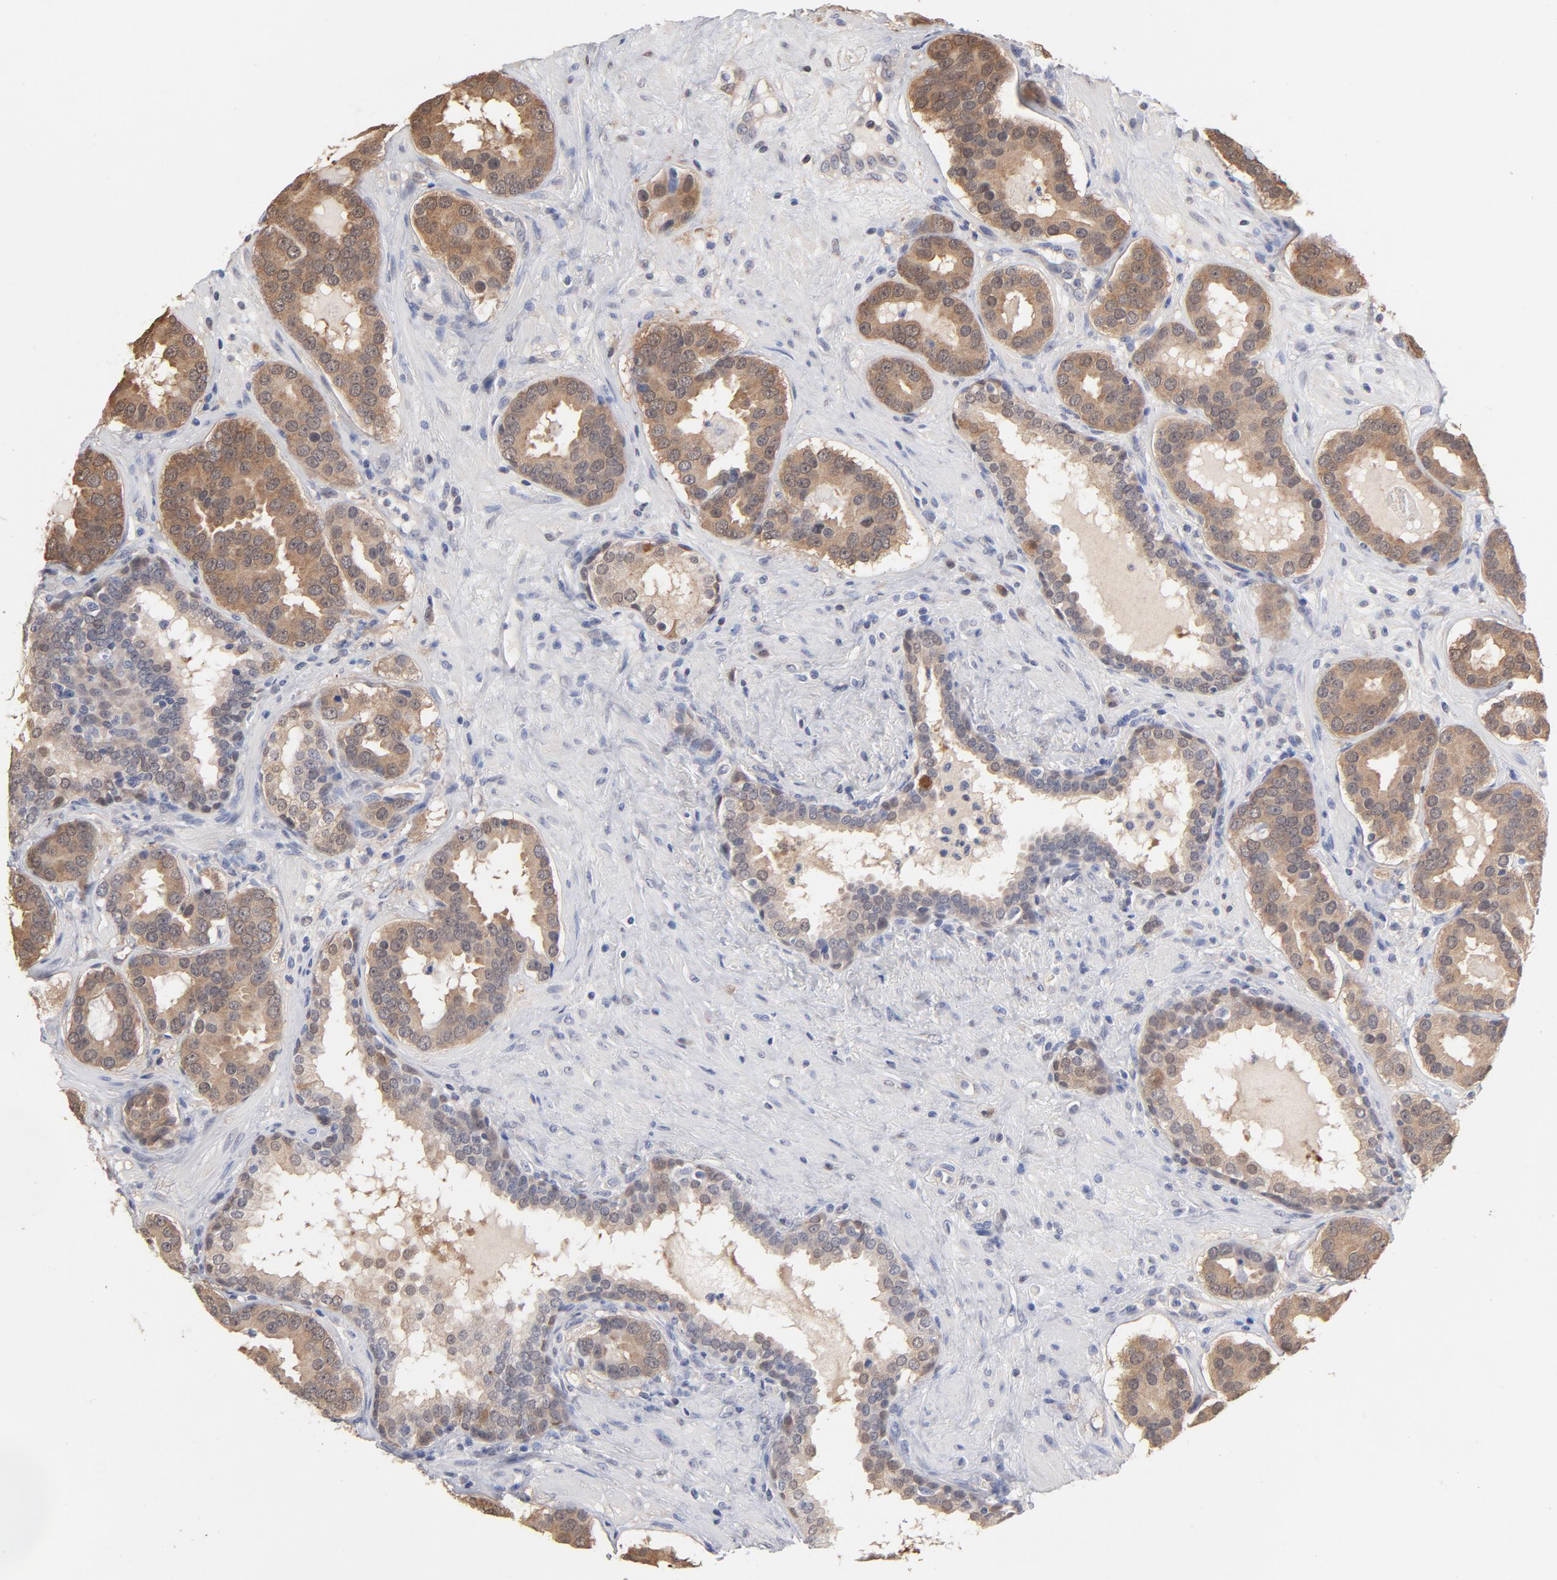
{"staining": {"intensity": "moderate", "quantity": "25%-75%", "location": "cytoplasmic/membranous"}, "tissue": "prostate cancer", "cell_type": "Tumor cells", "image_type": "cancer", "snomed": [{"axis": "morphology", "description": "Adenocarcinoma, Low grade"}, {"axis": "topography", "description": "Prostate"}], "caption": "High-power microscopy captured an immunohistochemistry micrograph of prostate cancer, revealing moderate cytoplasmic/membranous staining in approximately 25%-75% of tumor cells.", "gene": "MIF", "patient": {"sex": "male", "age": 59}}